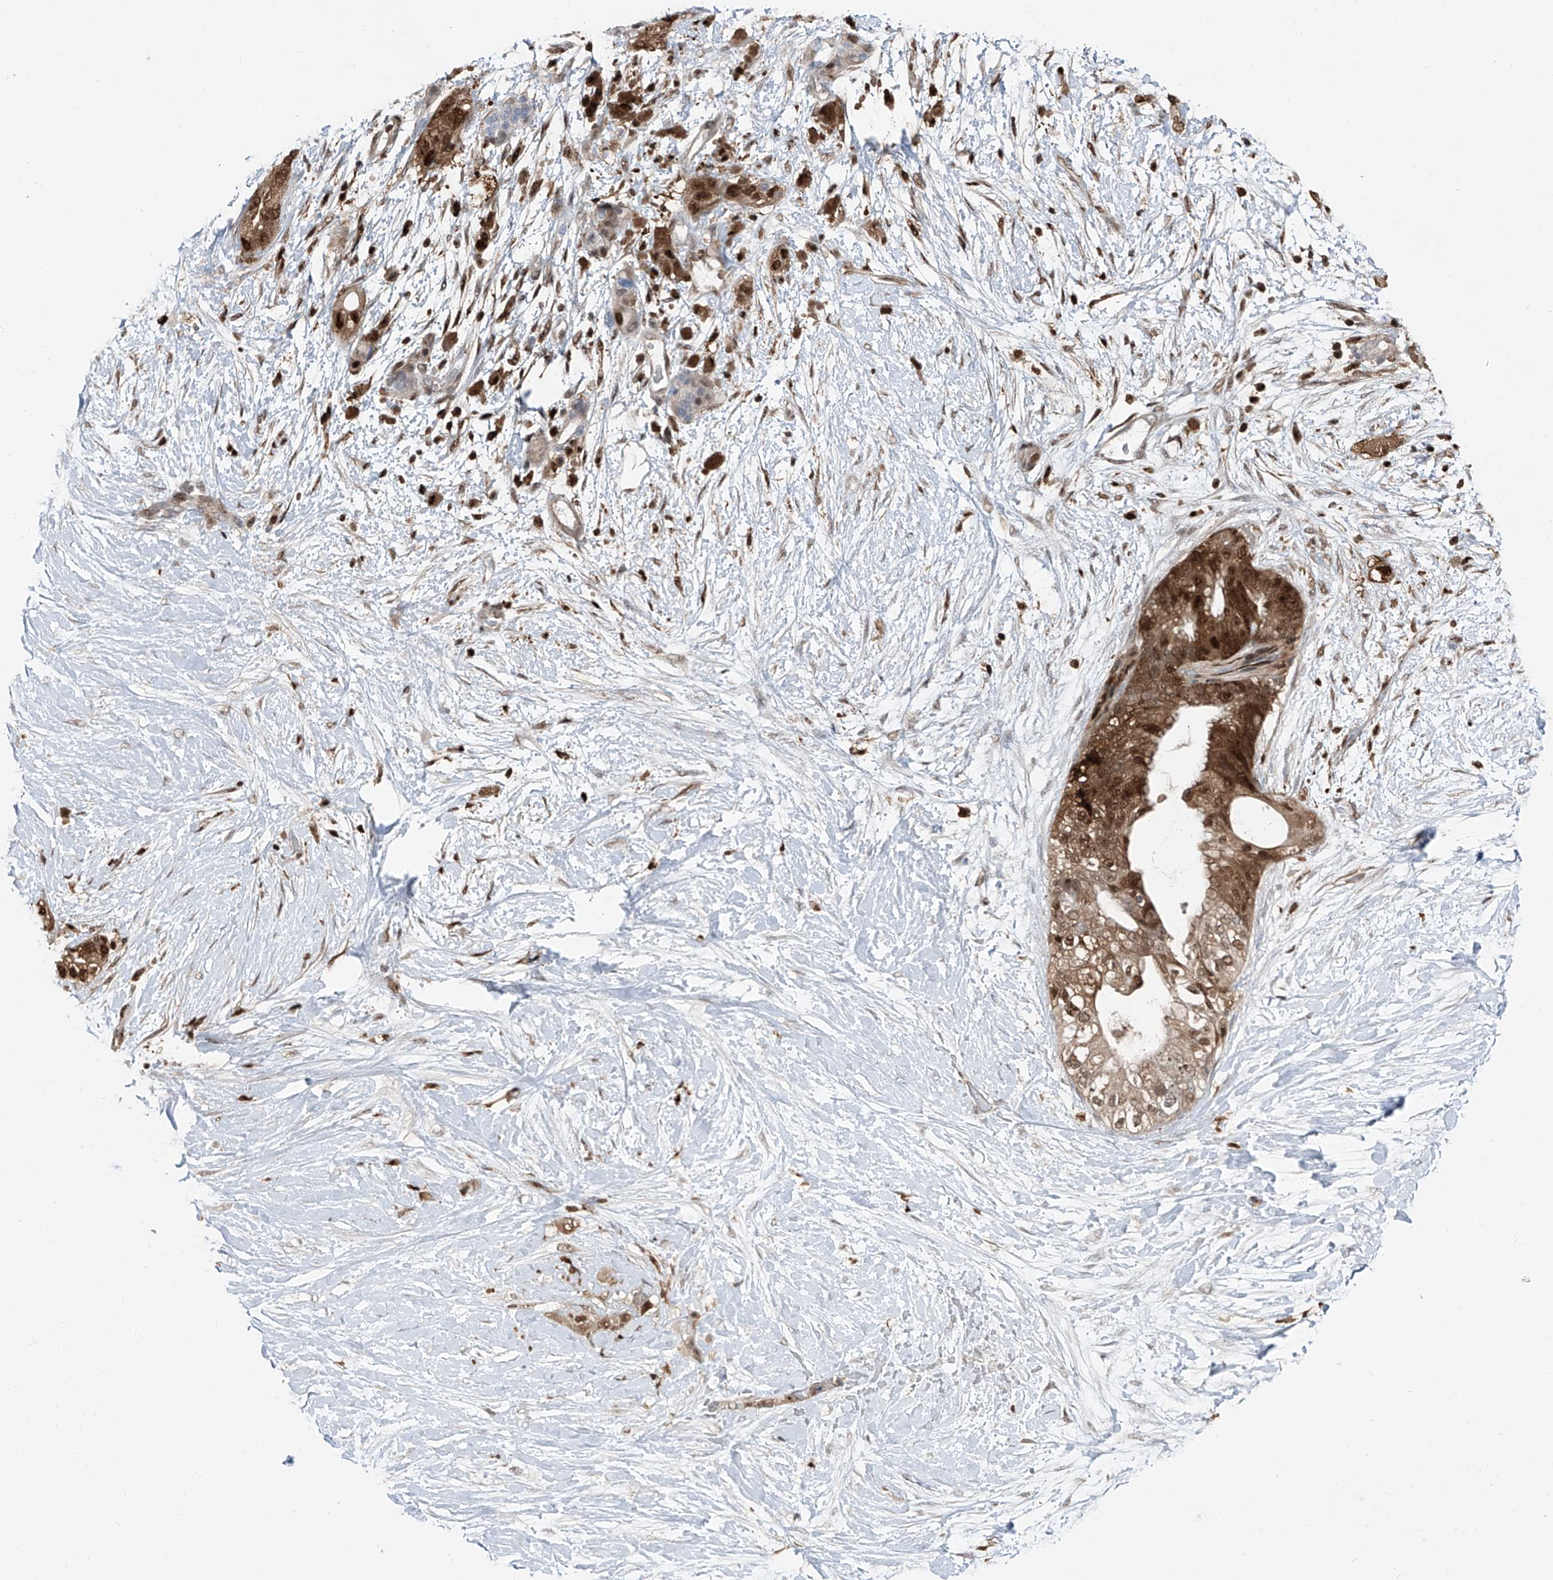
{"staining": {"intensity": "strong", "quantity": ">75%", "location": "cytoplasmic/membranous,nuclear"}, "tissue": "pancreatic cancer", "cell_type": "Tumor cells", "image_type": "cancer", "snomed": [{"axis": "morphology", "description": "Adenocarcinoma, NOS"}, {"axis": "topography", "description": "Pancreas"}], "caption": "Tumor cells show high levels of strong cytoplasmic/membranous and nuclear positivity in about >75% of cells in human pancreatic cancer.", "gene": "PSMB10", "patient": {"sex": "male", "age": 53}}